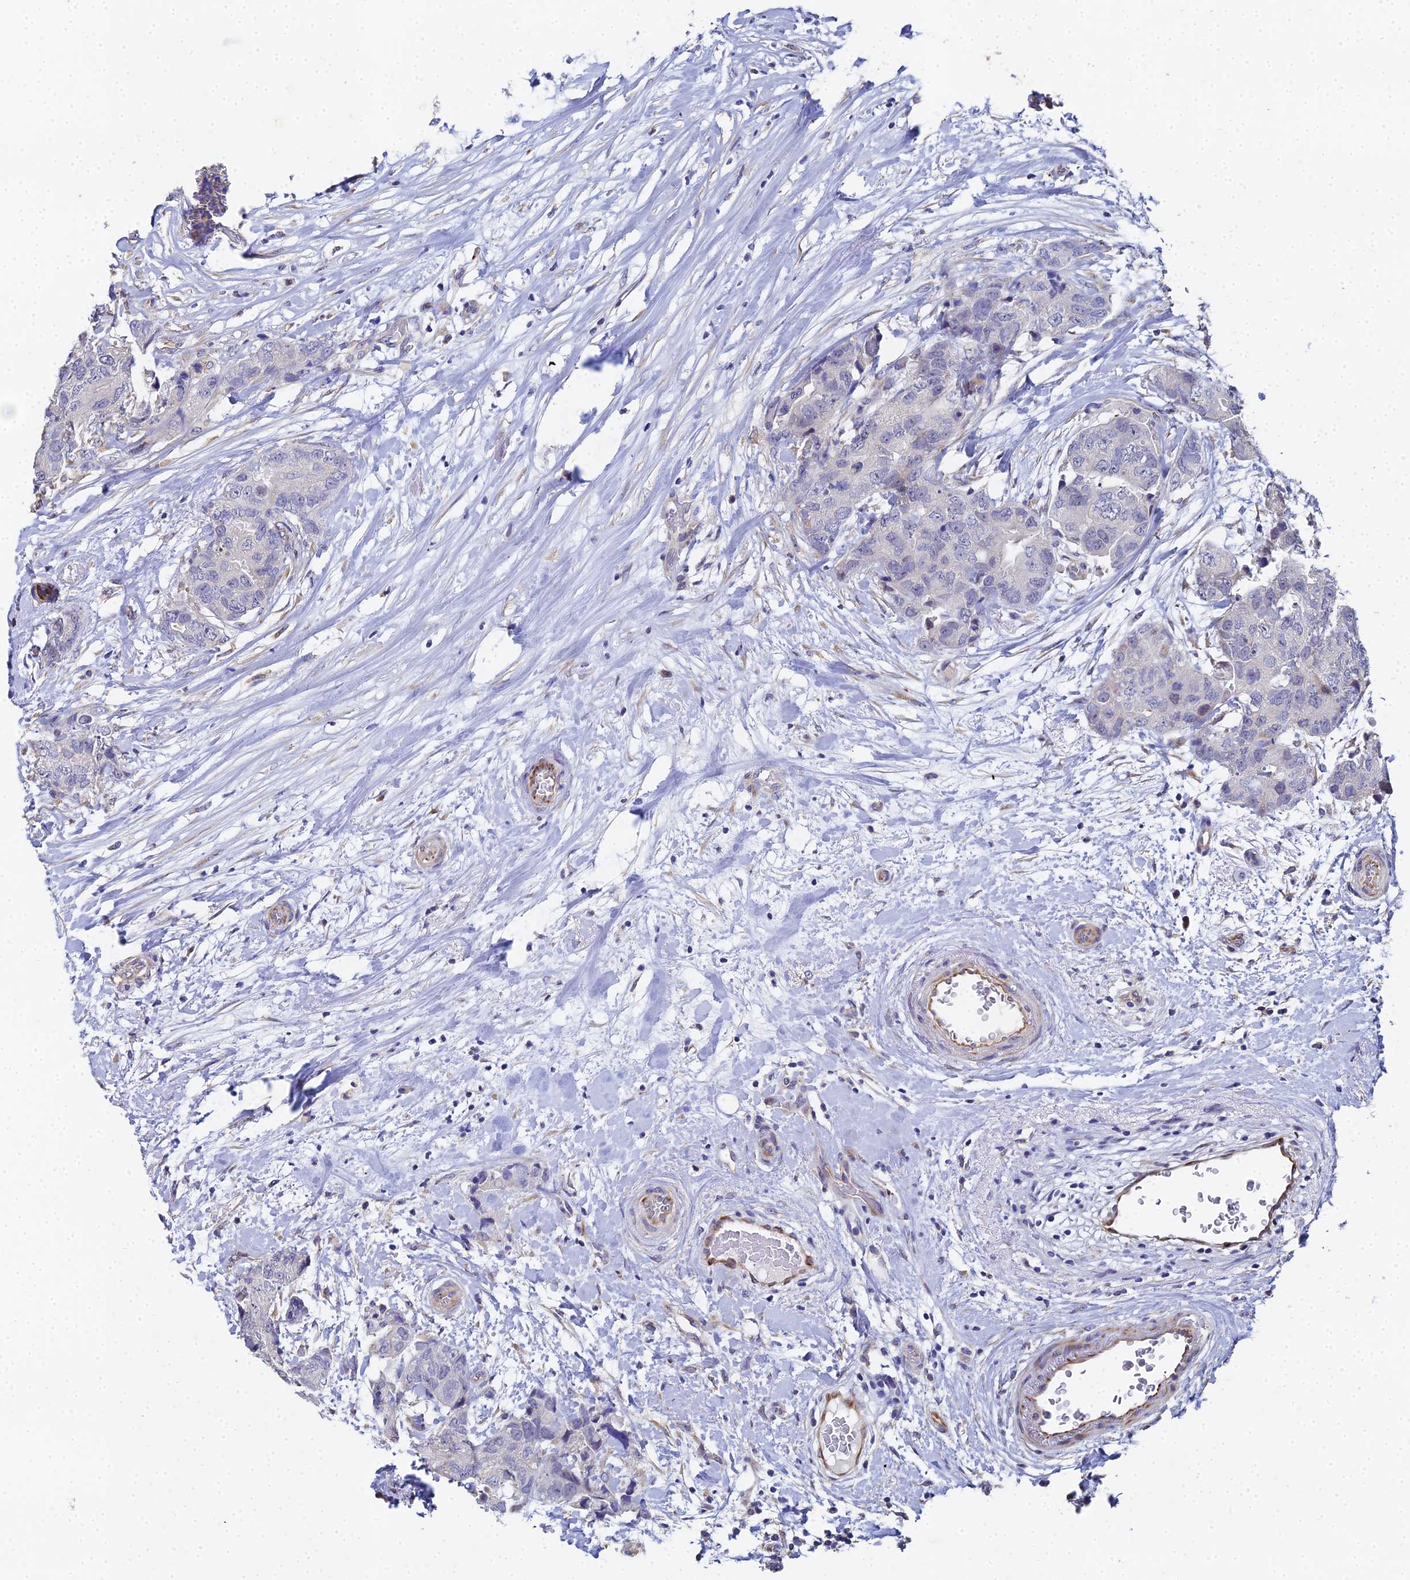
{"staining": {"intensity": "negative", "quantity": "none", "location": "none"}, "tissue": "breast cancer", "cell_type": "Tumor cells", "image_type": "cancer", "snomed": [{"axis": "morphology", "description": "Duct carcinoma"}, {"axis": "topography", "description": "Breast"}], "caption": "Image shows no significant protein positivity in tumor cells of breast cancer. (DAB immunohistochemistry (IHC), high magnification).", "gene": "ENSG00000268674", "patient": {"sex": "female", "age": 62}}